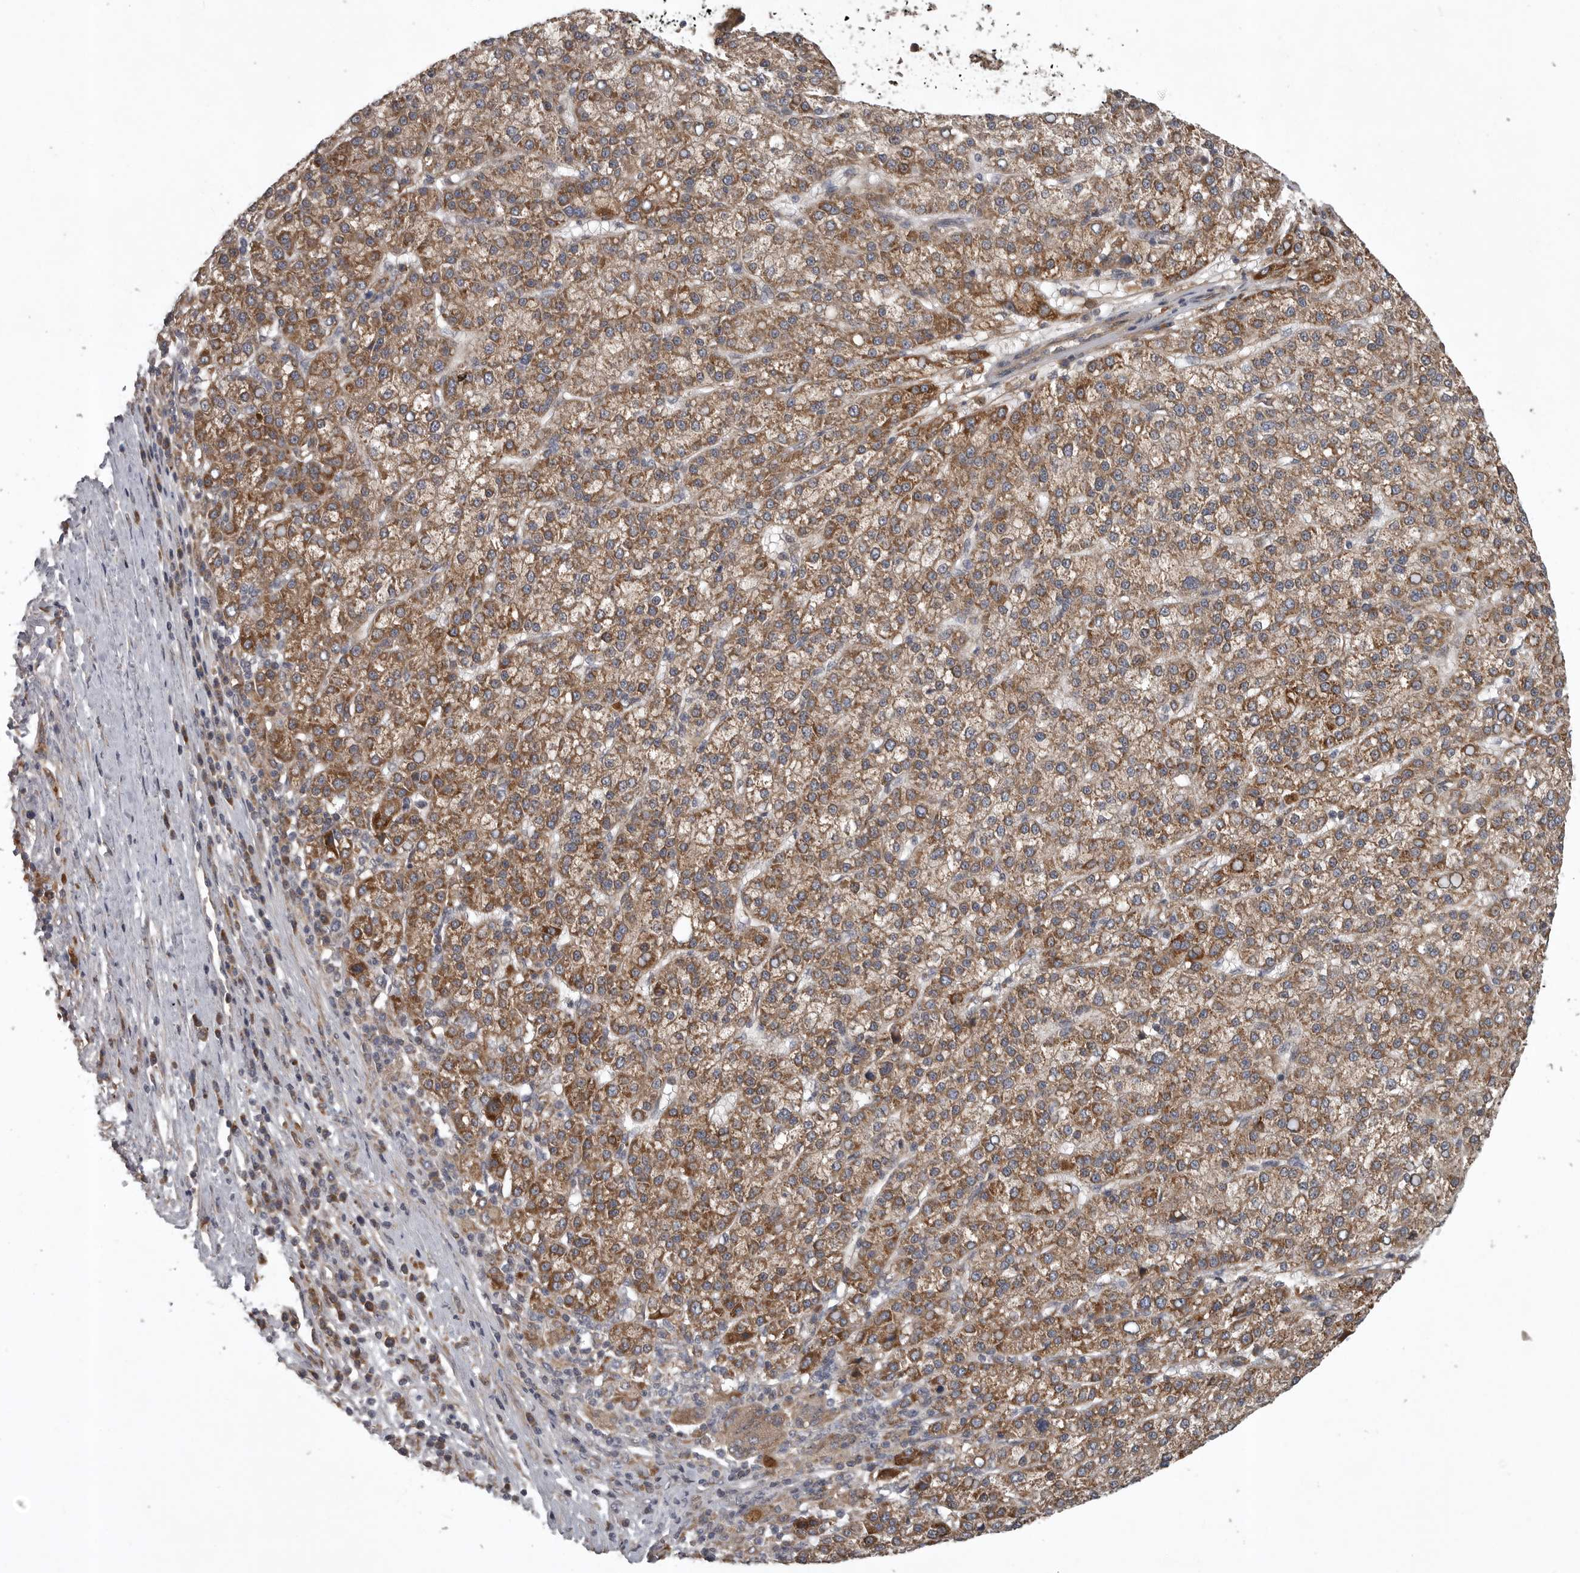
{"staining": {"intensity": "moderate", "quantity": ">75%", "location": "cytoplasmic/membranous"}, "tissue": "liver cancer", "cell_type": "Tumor cells", "image_type": "cancer", "snomed": [{"axis": "morphology", "description": "Carcinoma, Hepatocellular, NOS"}, {"axis": "topography", "description": "Liver"}], "caption": "Immunohistochemistry (IHC) staining of liver cancer, which reveals medium levels of moderate cytoplasmic/membranous expression in approximately >75% of tumor cells indicating moderate cytoplasmic/membranous protein expression. The staining was performed using DAB (brown) for protein detection and nuclei were counterstained in hematoxylin (blue).", "gene": "GPR31", "patient": {"sex": "female", "age": 58}}